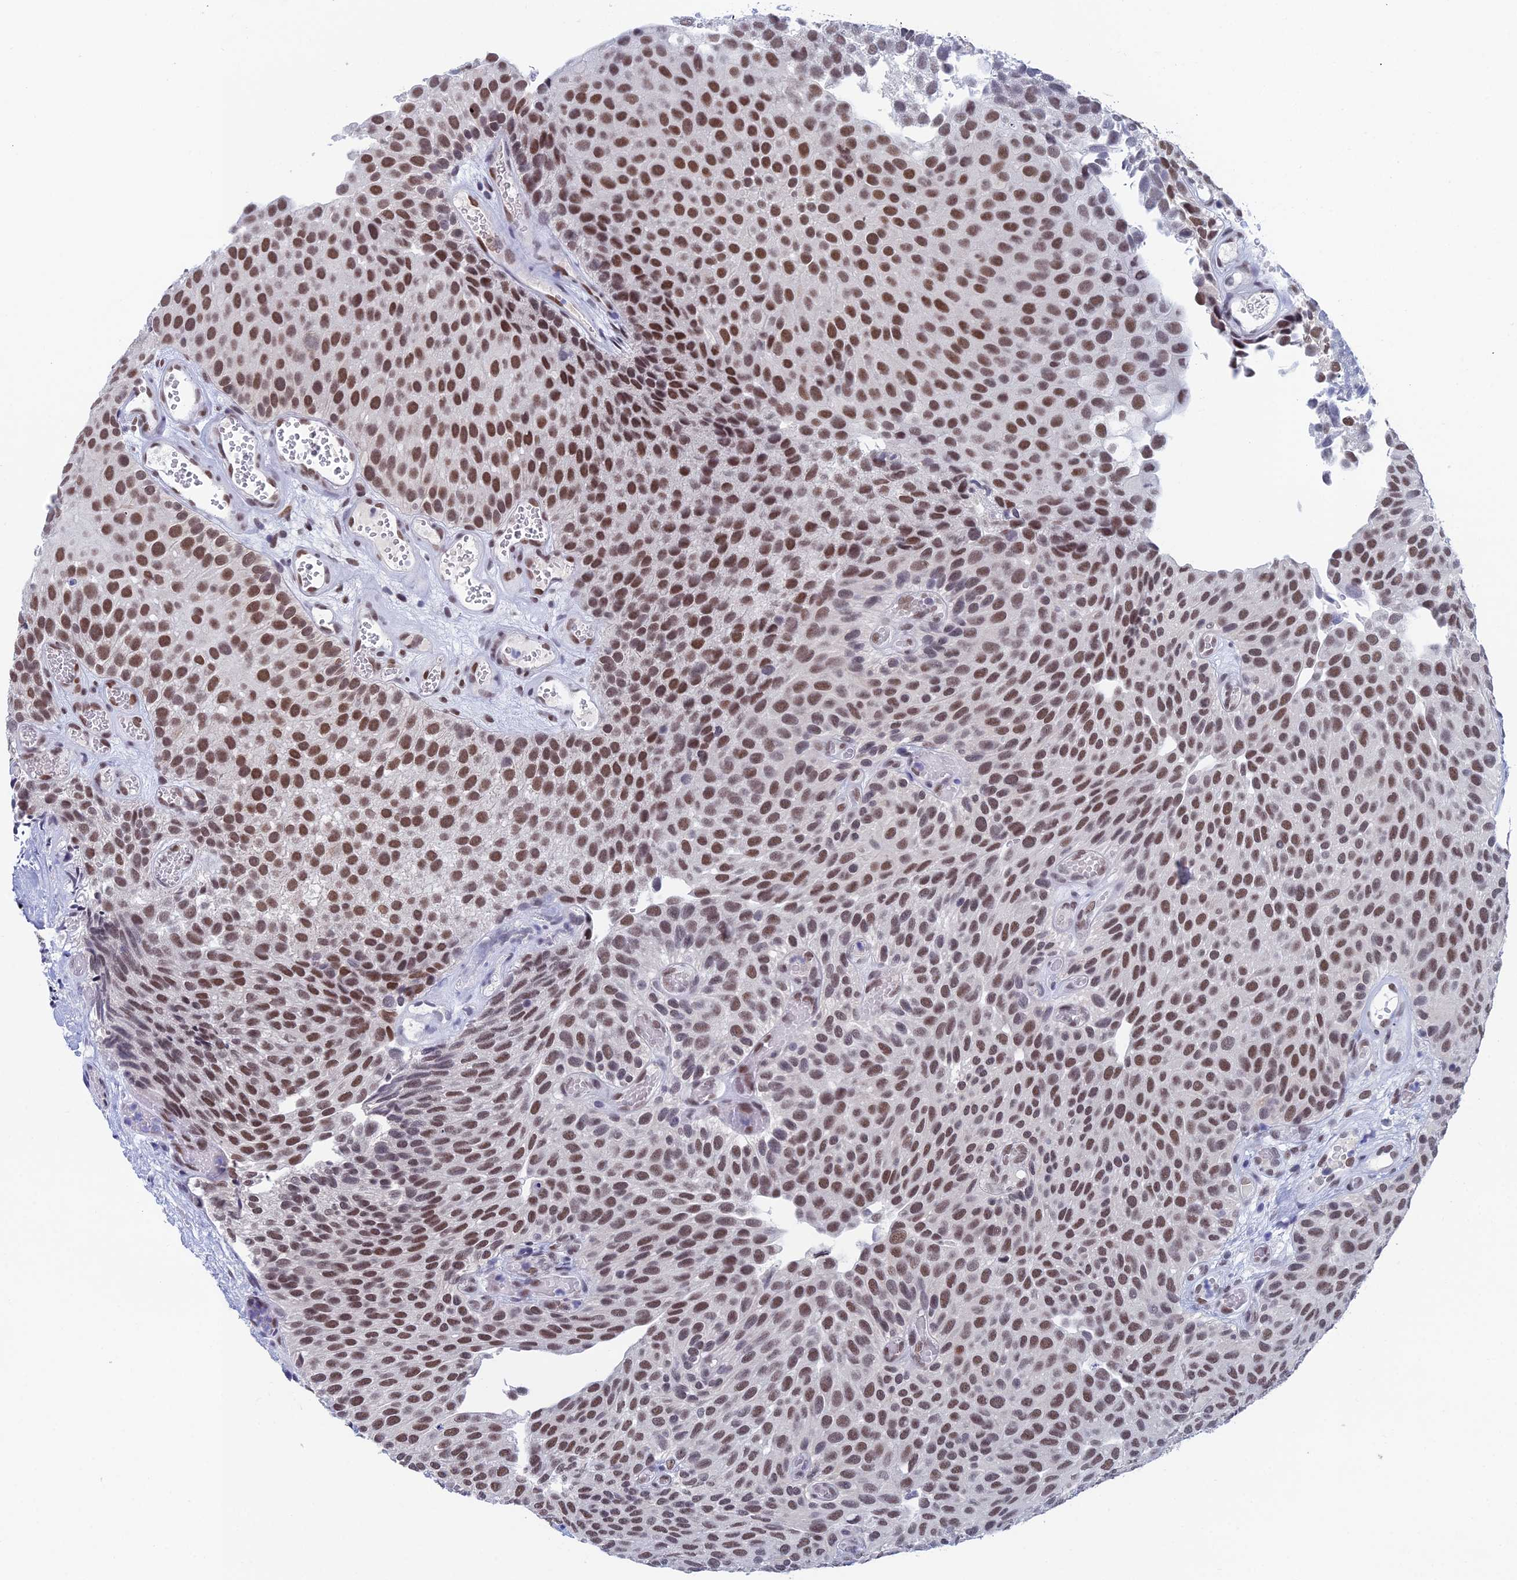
{"staining": {"intensity": "moderate", "quantity": ">75%", "location": "nuclear"}, "tissue": "urothelial cancer", "cell_type": "Tumor cells", "image_type": "cancer", "snomed": [{"axis": "morphology", "description": "Urothelial carcinoma, Low grade"}, {"axis": "topography", "description": "Urinary bladder"}], "caption": "The photomicrograph demonstrates immunohistochemical staining of urothelial cancer. There is moderate nuclear staining is present in about >75% of tumor cells.", "gene": "NABP2", "patient": {"sex": "male", "age": 89}}